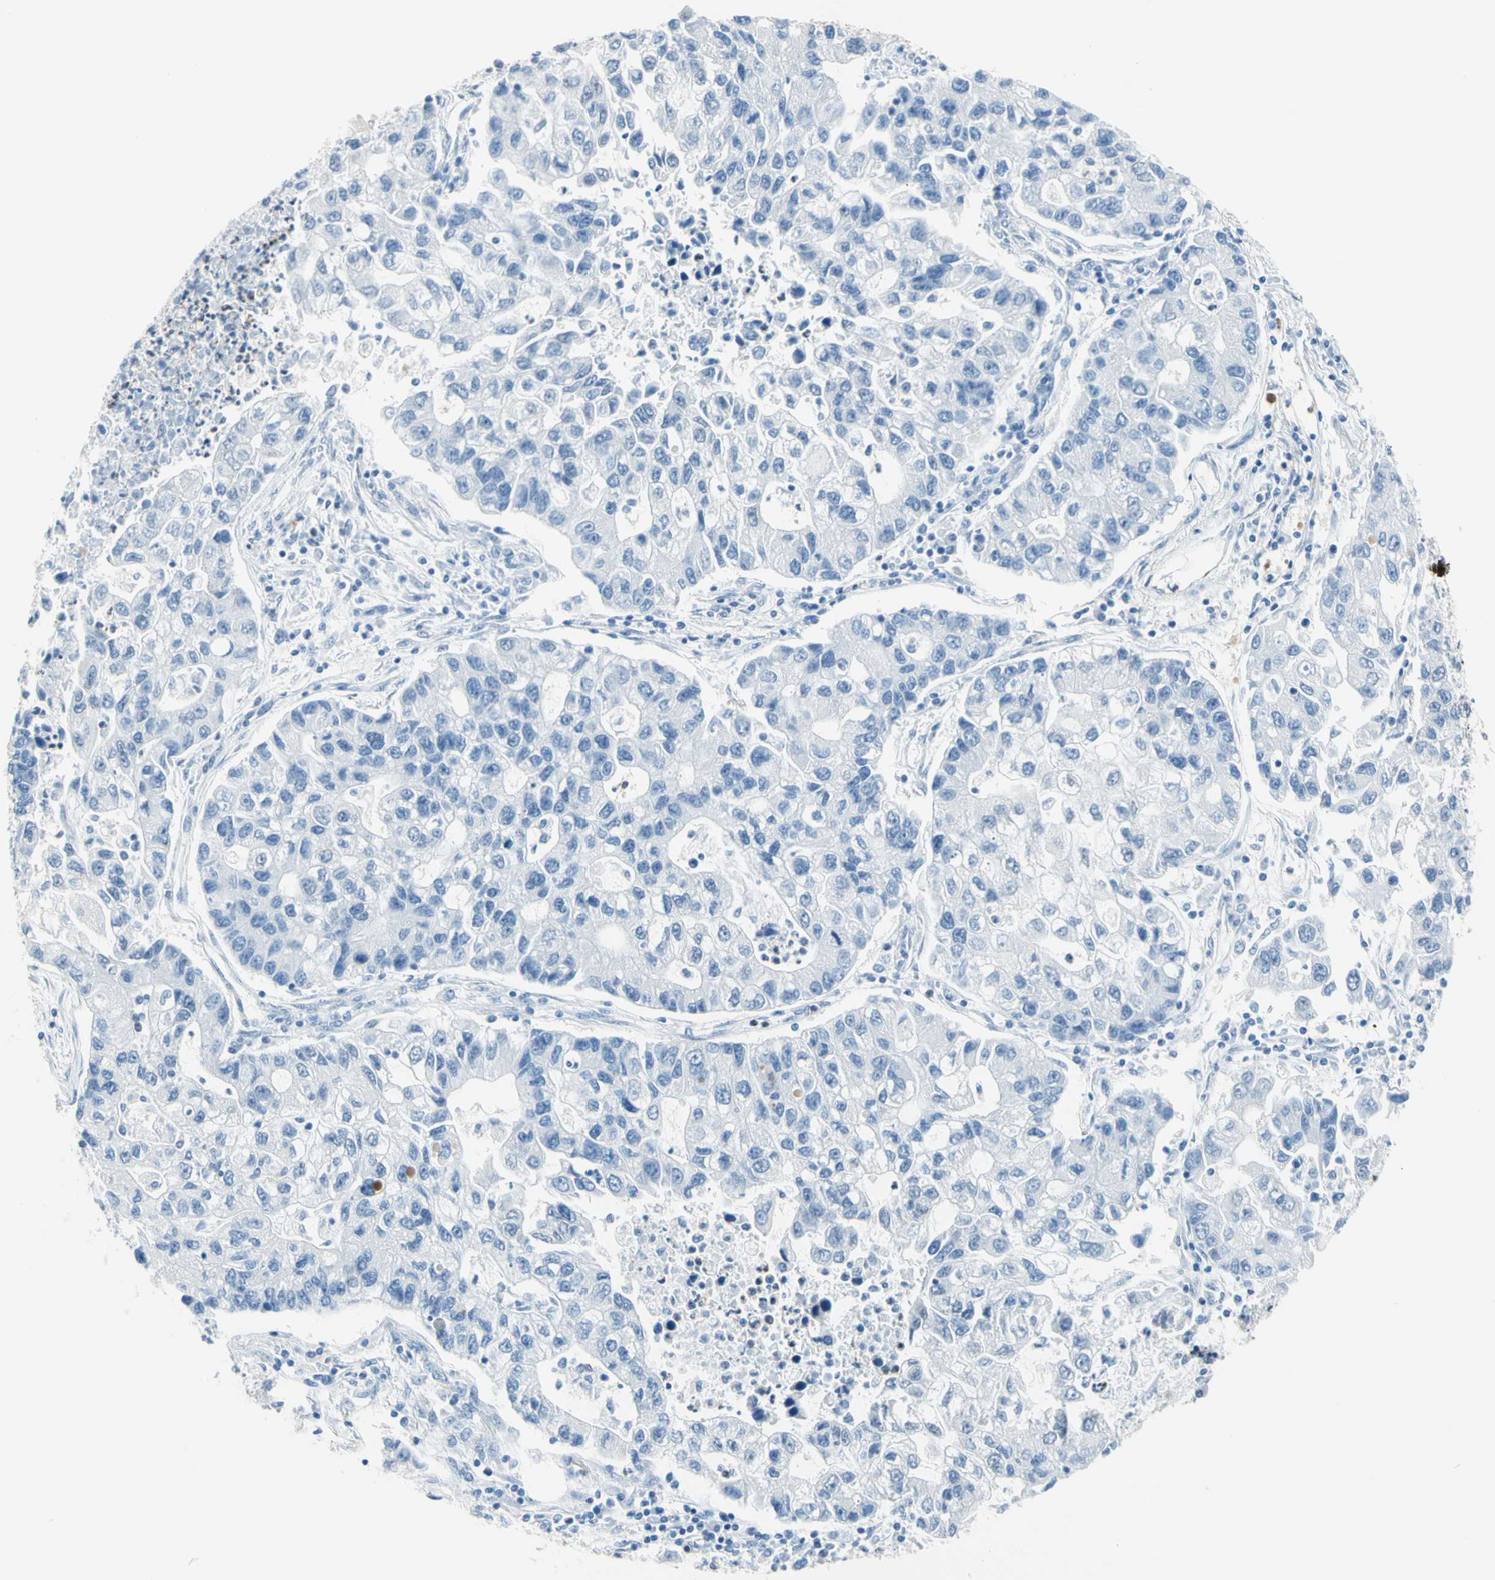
{"staining": {"intensity": "negative", "quantity": "none", "location": "none"}, "tissue": "lung cancer", "cell_type": "Tumor cells", "image_type": "cancer", "snomed": [{"axis": "morphology", "description": "Adenocarcinoma, NOS"}, {"axis": "topography", "description": "Lung"}], "caption": "Immunohistochemical staining of adenocarcinoma (lung) reveals no significant staining in tumor cells.", "gene": "CYSLTR1", "patient": {"sex": "female", "age": 51}}